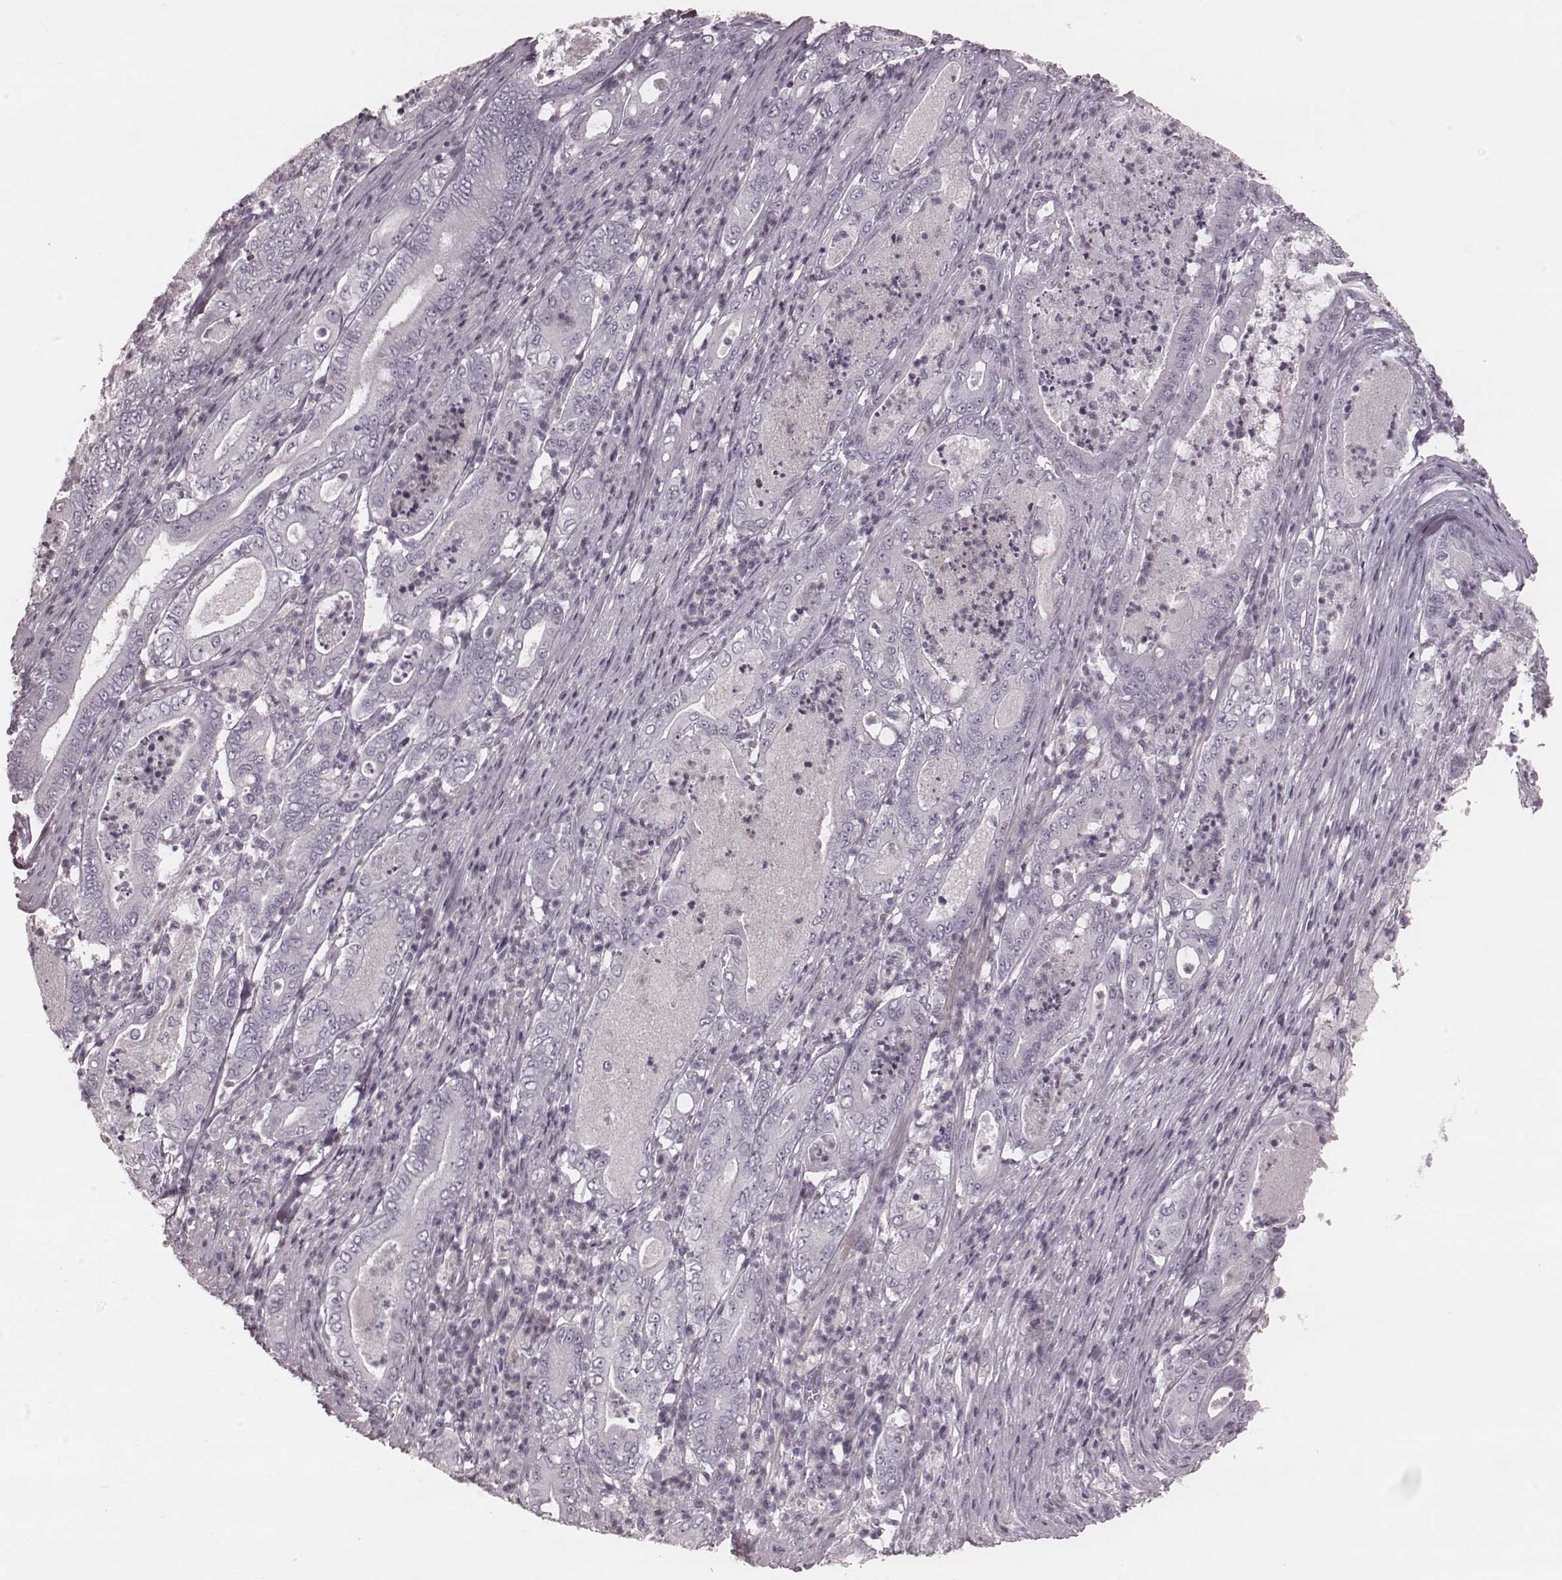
{"staining": {"intensity": "negative", "quantity": "none", "location": "none"}, "tissue": "pancreatic cancer", "cell_type": "Tumor cells", "image_type": "cancer", "snomed": [{"axis": "morphology", "description": "Adenocarcinoma, NOS"}, {"axis": "topography", "description": "Pancreas"}], "caption": "Immunohistochemical staining of human pancreatic adenocarcinoma reveals no significant positivity in tumor cells. The staining is performed using DAB (3,3'-diaminobenzidine) brown chromogen with nuclei counter-stained in using hematoxylin.", "gene": "KRT74", "patient": {"sex": "male", "age": 71}}